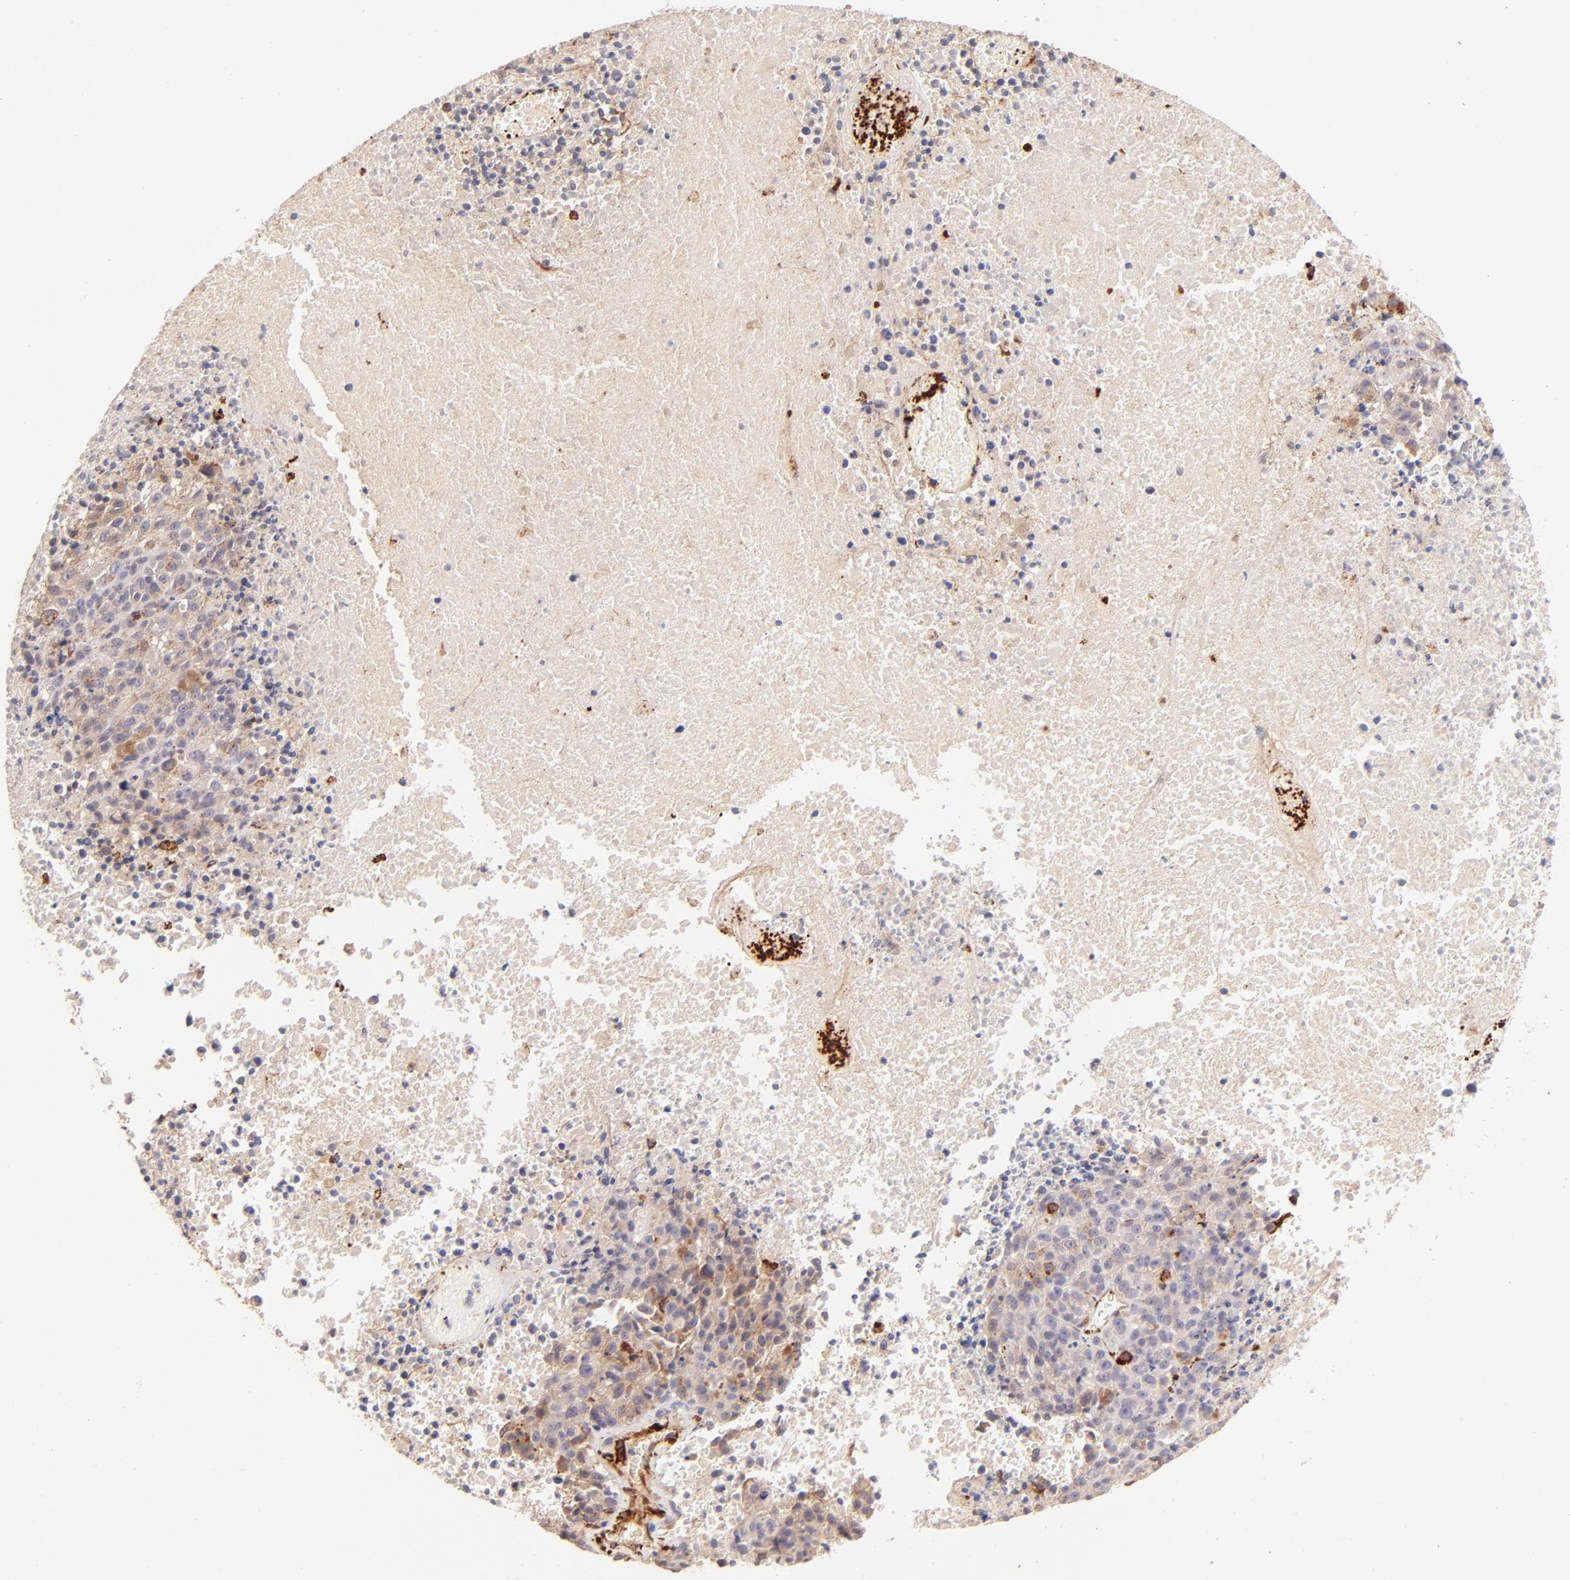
{"staining": {"intensity": "weak", "quantity": "<25%", "location": "cytoplasmic/membranous"}, "tissue": "melanoma", "cell_type": "Tumor cells", "image_type": "cancer", "snomed": [{"axis": "morphology", "description": "Malignant melanoma, Metastatic site"}, {"axis": "topography", "description": "Cerebral cortex"}], "caption": "The IHC micrograph has no significant positivity in tumor cells of melanoma tissue. (DAB IHC visualized using brightfield microscopy, high magnification).", "gene": "SPARC", "patient": {"sex": "female", "age": 52}}